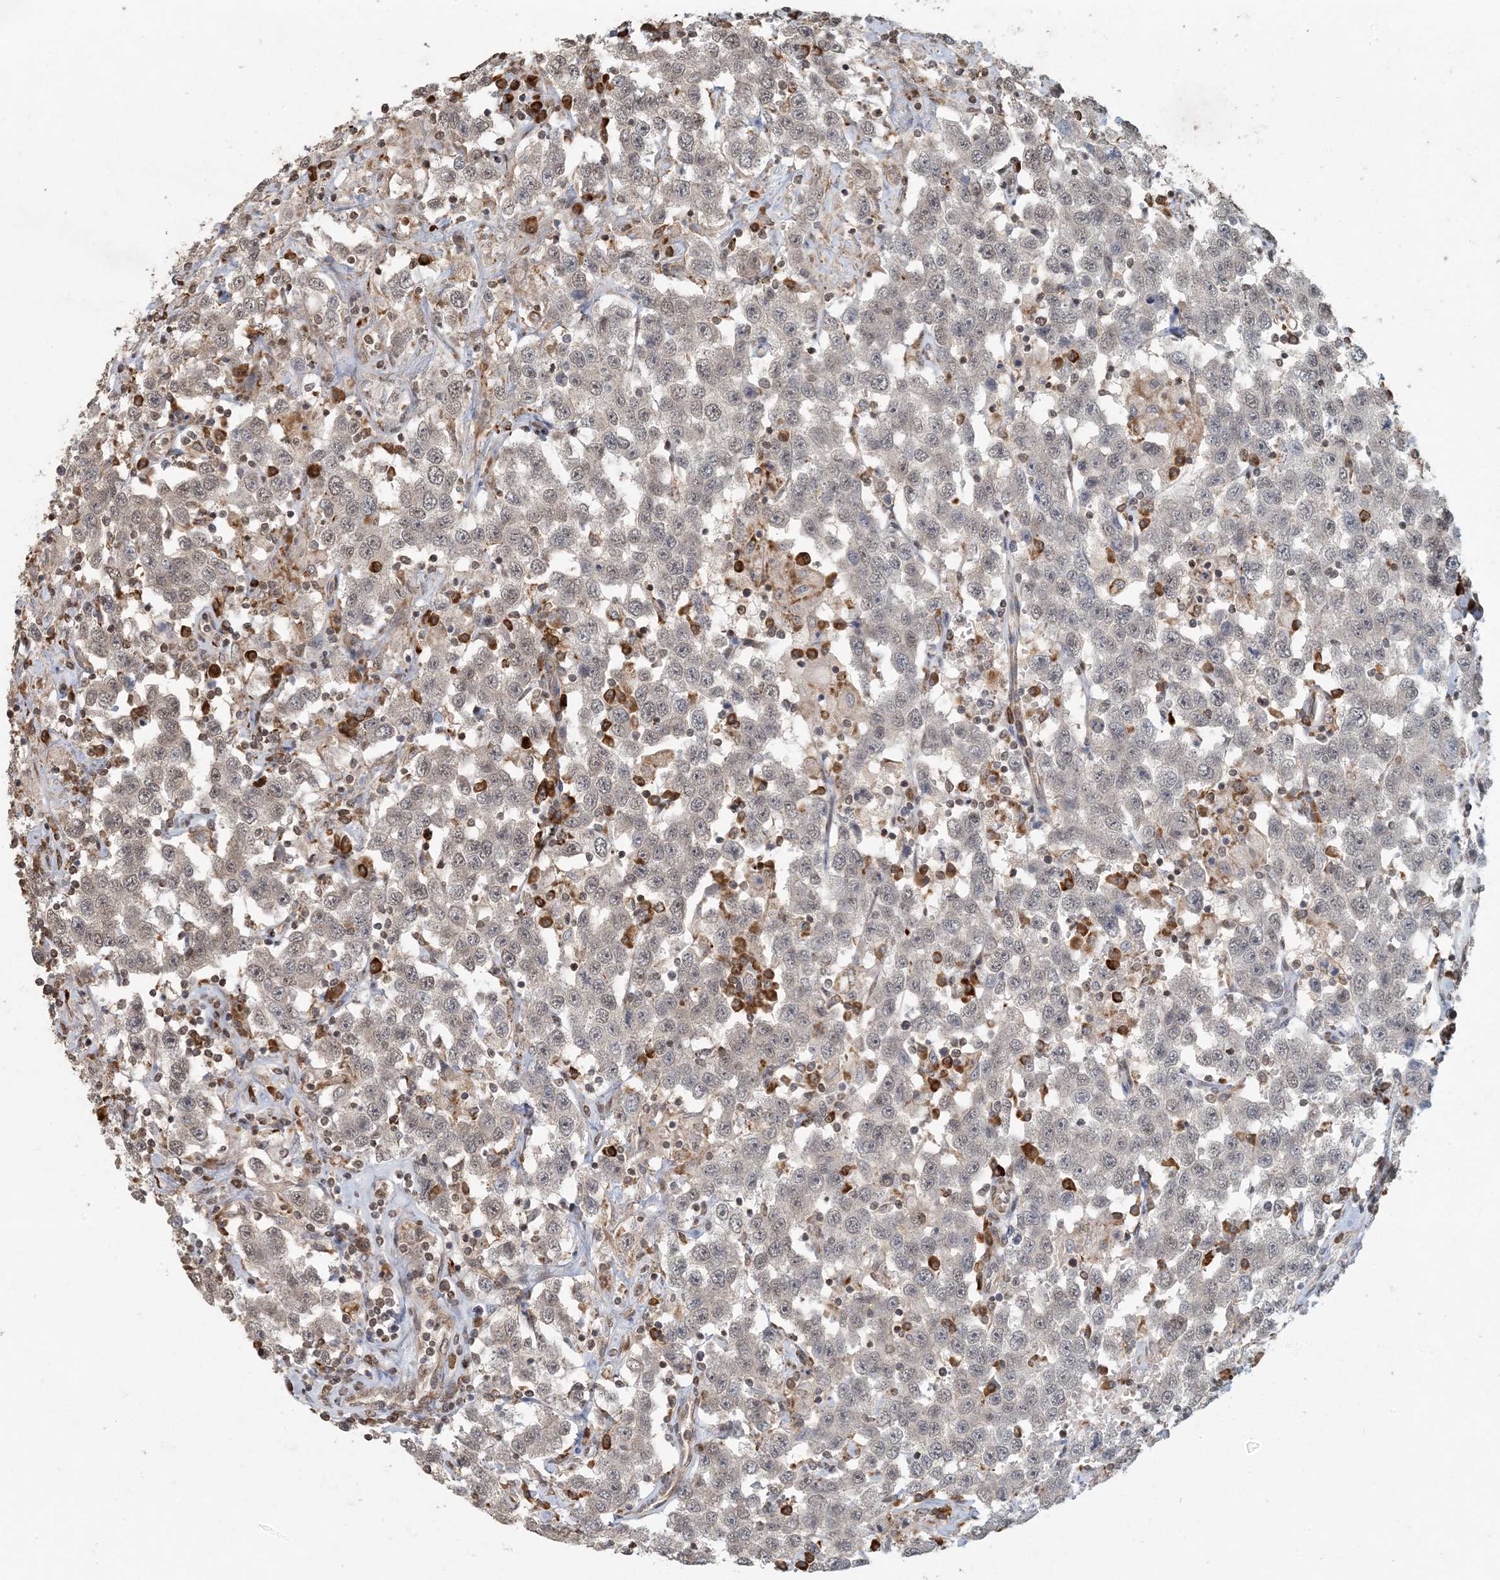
{"staining": {"intensity": "weak", "quantity": "<25%", "location": "nuclear"}, "tissue": "testis cancer", "cell_type": "Tumor cells", "image_type": "cancer", "snomed": [{"axis": "morphology", "description": "Seminoma, NOS"}, {"axis": "topography", "description": "Testis"}], "caption": "The immunohistochemistry photomicrograph has no significant positivity in tumor cells of testis cancer (seminoma) tissue.", "gene": "AK9", "patient": {"sex": "male", "age": 41}}